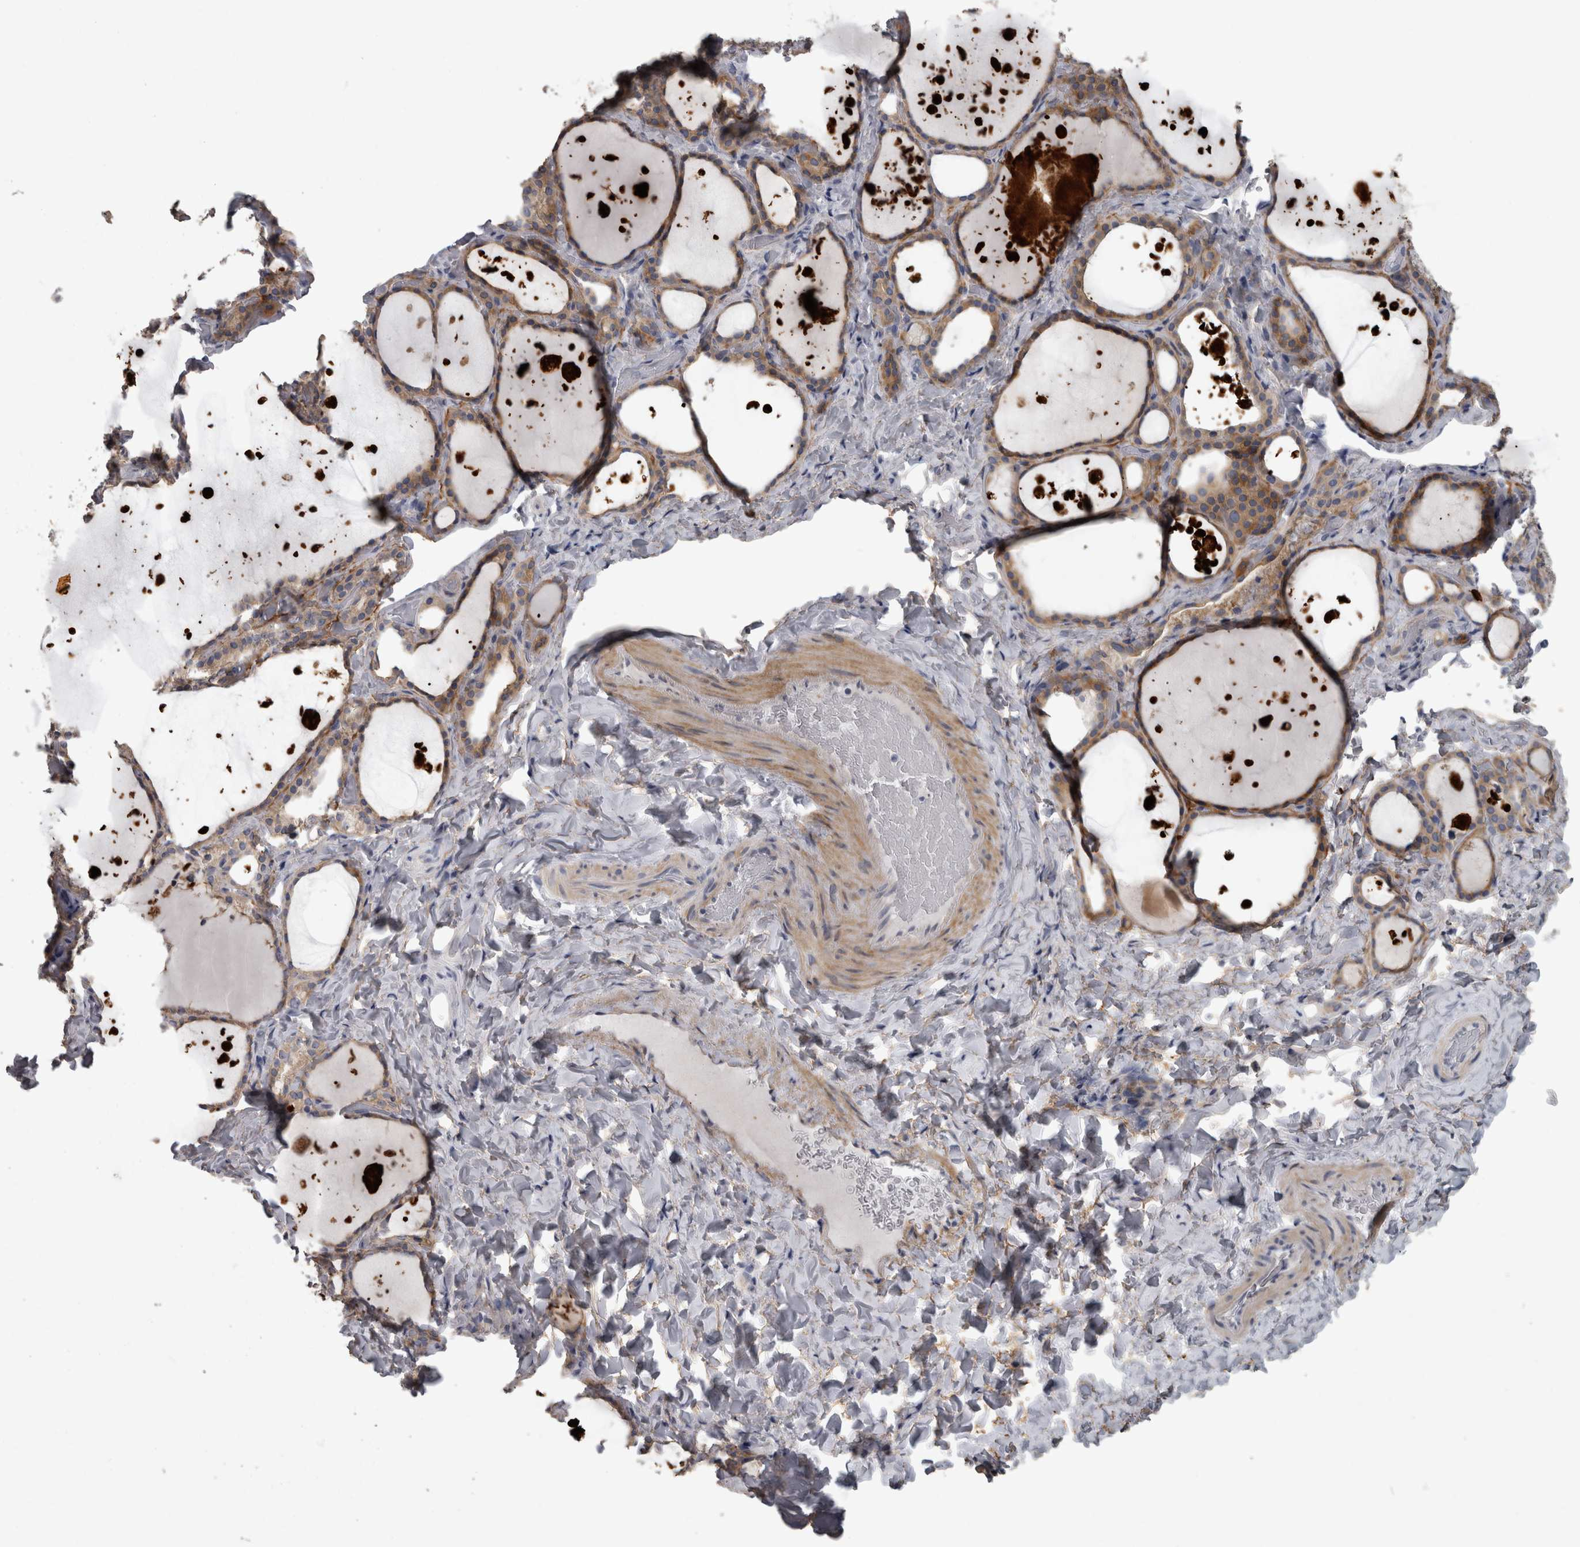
{"staining": {"intensity": "moderate", "quantity": ">75%", "location": "cytoplasmic/membranous"}, "tissue": "thyroid gland", "cell_type": "Glandular cells", "image_type": "normal", "snomed": [{"axis": "morphology", "description": "Normal tissue, NOS"}, {"axis": "topography", "description": "Thyroid gland"}], "caption": "High-power microscopy captured an immunohistochemistry image of normal thyroid gland, revealing moderate cytoplasmic/membranous staining in approximately >75% of glandular cells.", "gene": "EFEMP2", "patient": {"sex": "female", "age": 44}}